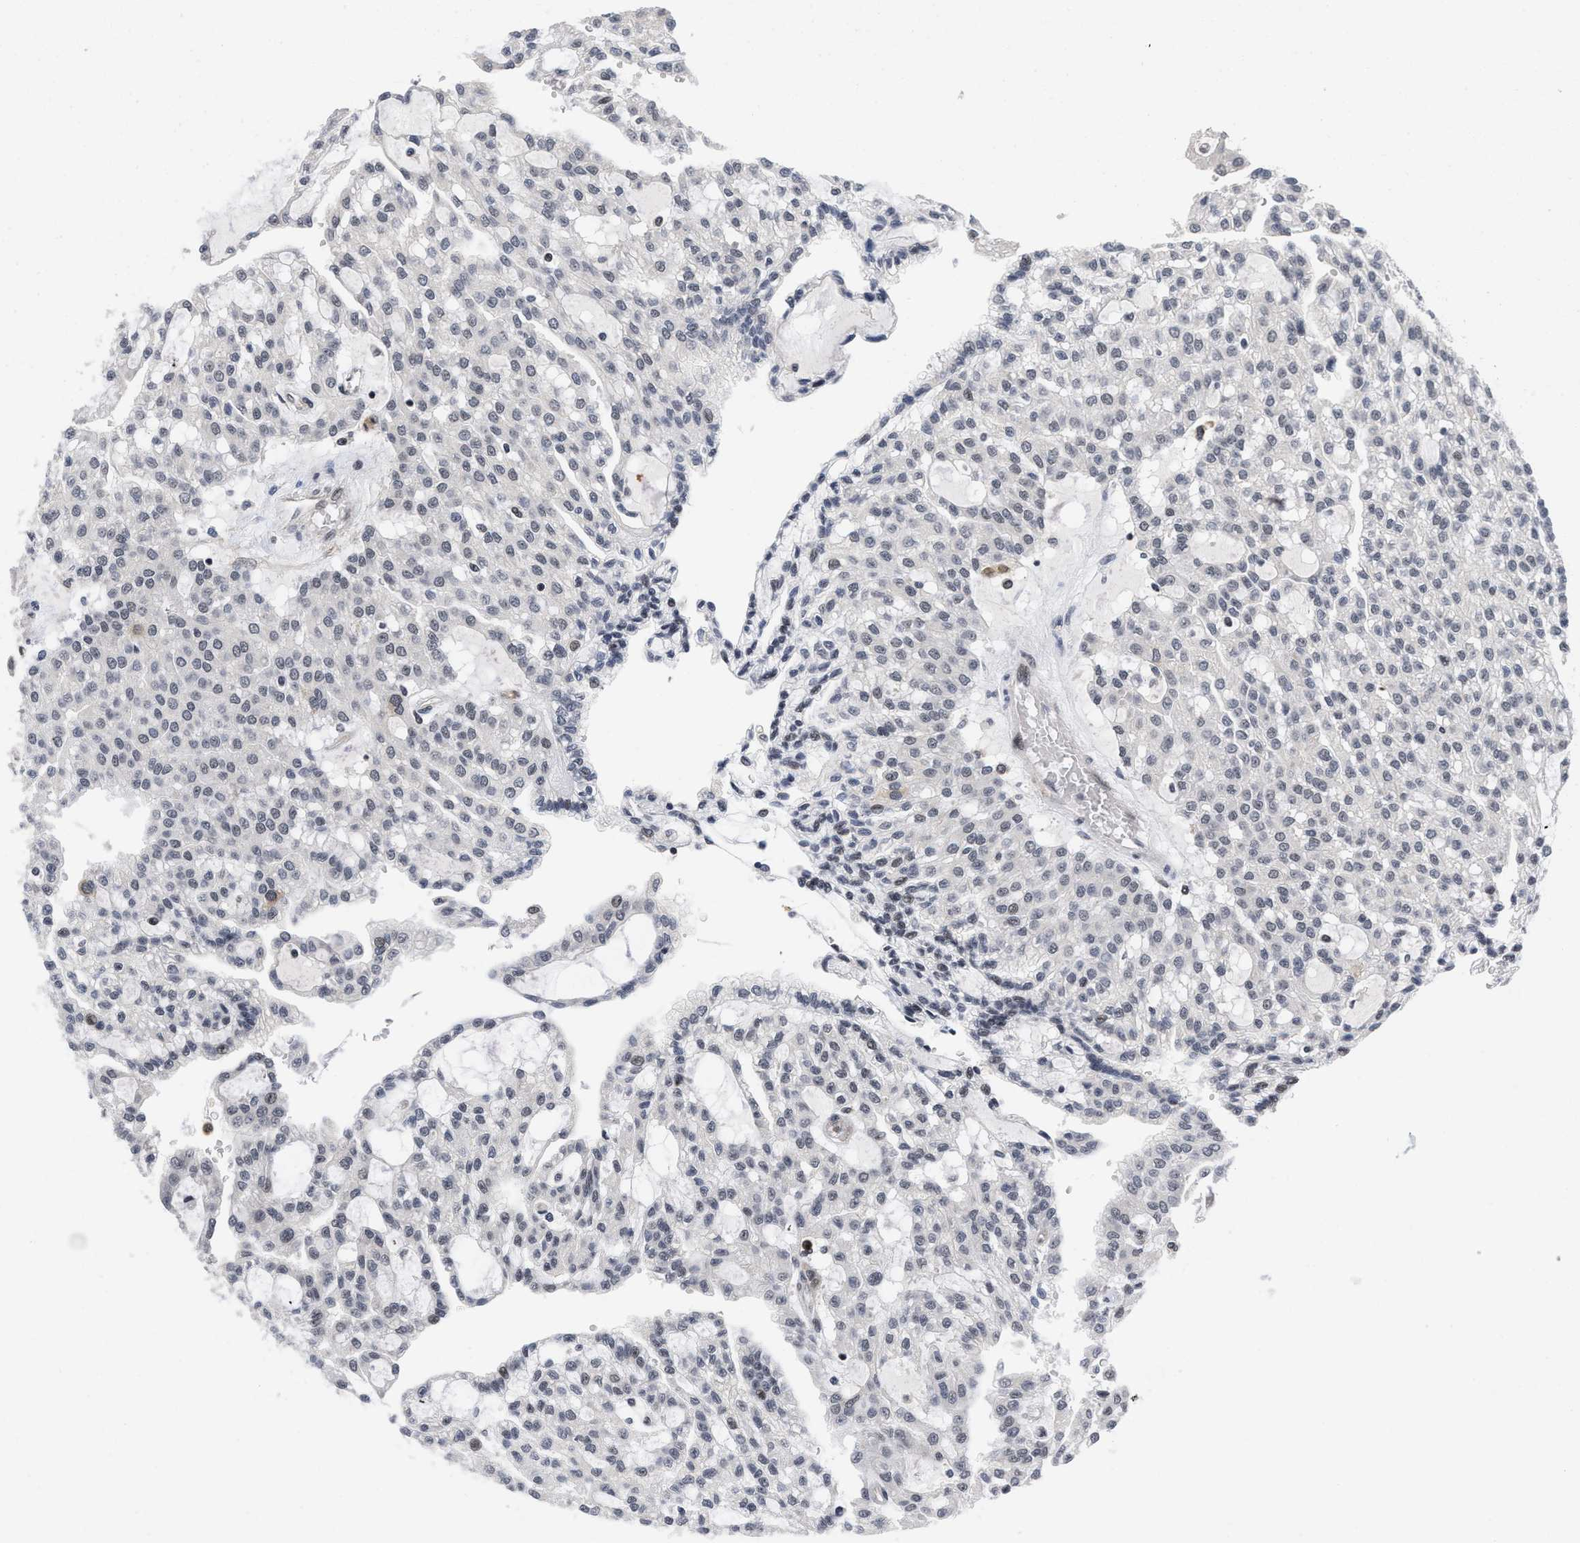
{"staining": {"intensity": "weak", "quantity": "<25%", "location": "nuclear"}, "tissue": "renal cancer", "cell_type": "Tumor cells", "image_type": "cancer", "snomed": [{"axis": "morphology", "description": "Adenocarcinoma, NOS"}, {"axis": "topography", "description": "Kidney"}], "caption": "This histopathology image is of adenocarcinoma (renal) stained with immunohistochemistry to label a protein in brown with the nuclei are counter-stained blue. There is no expression in tumor cells.", "gene": "HIF1A", "patient": {"sex": "male", "age": 63}}